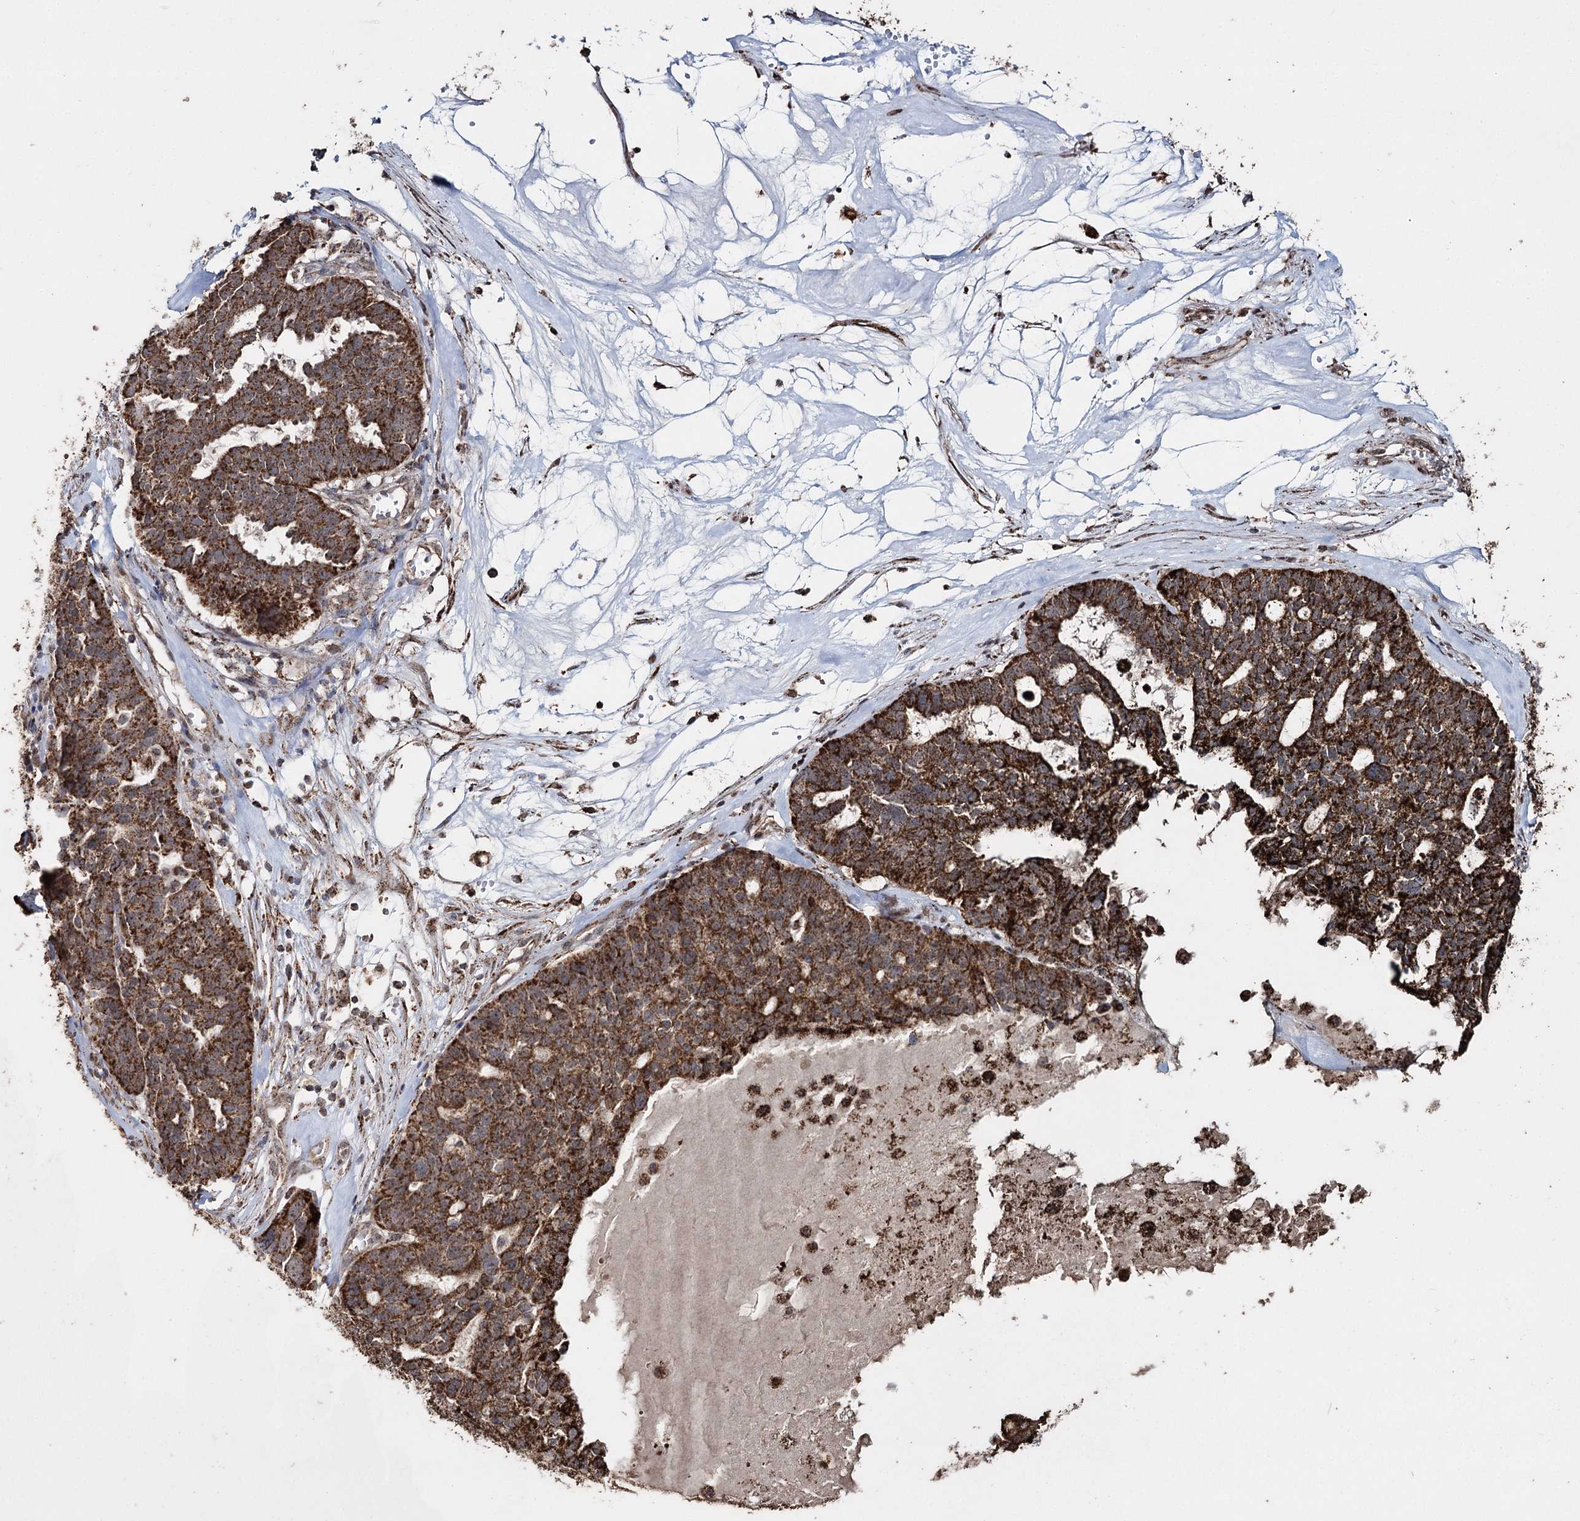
{"staining": {"intensity": "strong", "quantity": ">75%", "location": "cytoplasmic/membranous"}, "tissue": "ovarian cancer", "cell_type": "Tumor cells", "image_type": "cancer", "snomed": [{"axis": "morphology", "description": "Cystadenocarcinoma, serous, NOS"}, {"axis": "topography", "description": "Ovary"}], "caption": "The image demonstrates a brown stain indicating the presence of a protein in the cytoplasmic/membranous of tumor cells in serous cystadenocarcinoma (ovarian).", "gene": "SLF2", "patient": {"sex": "female", "age": 59}}